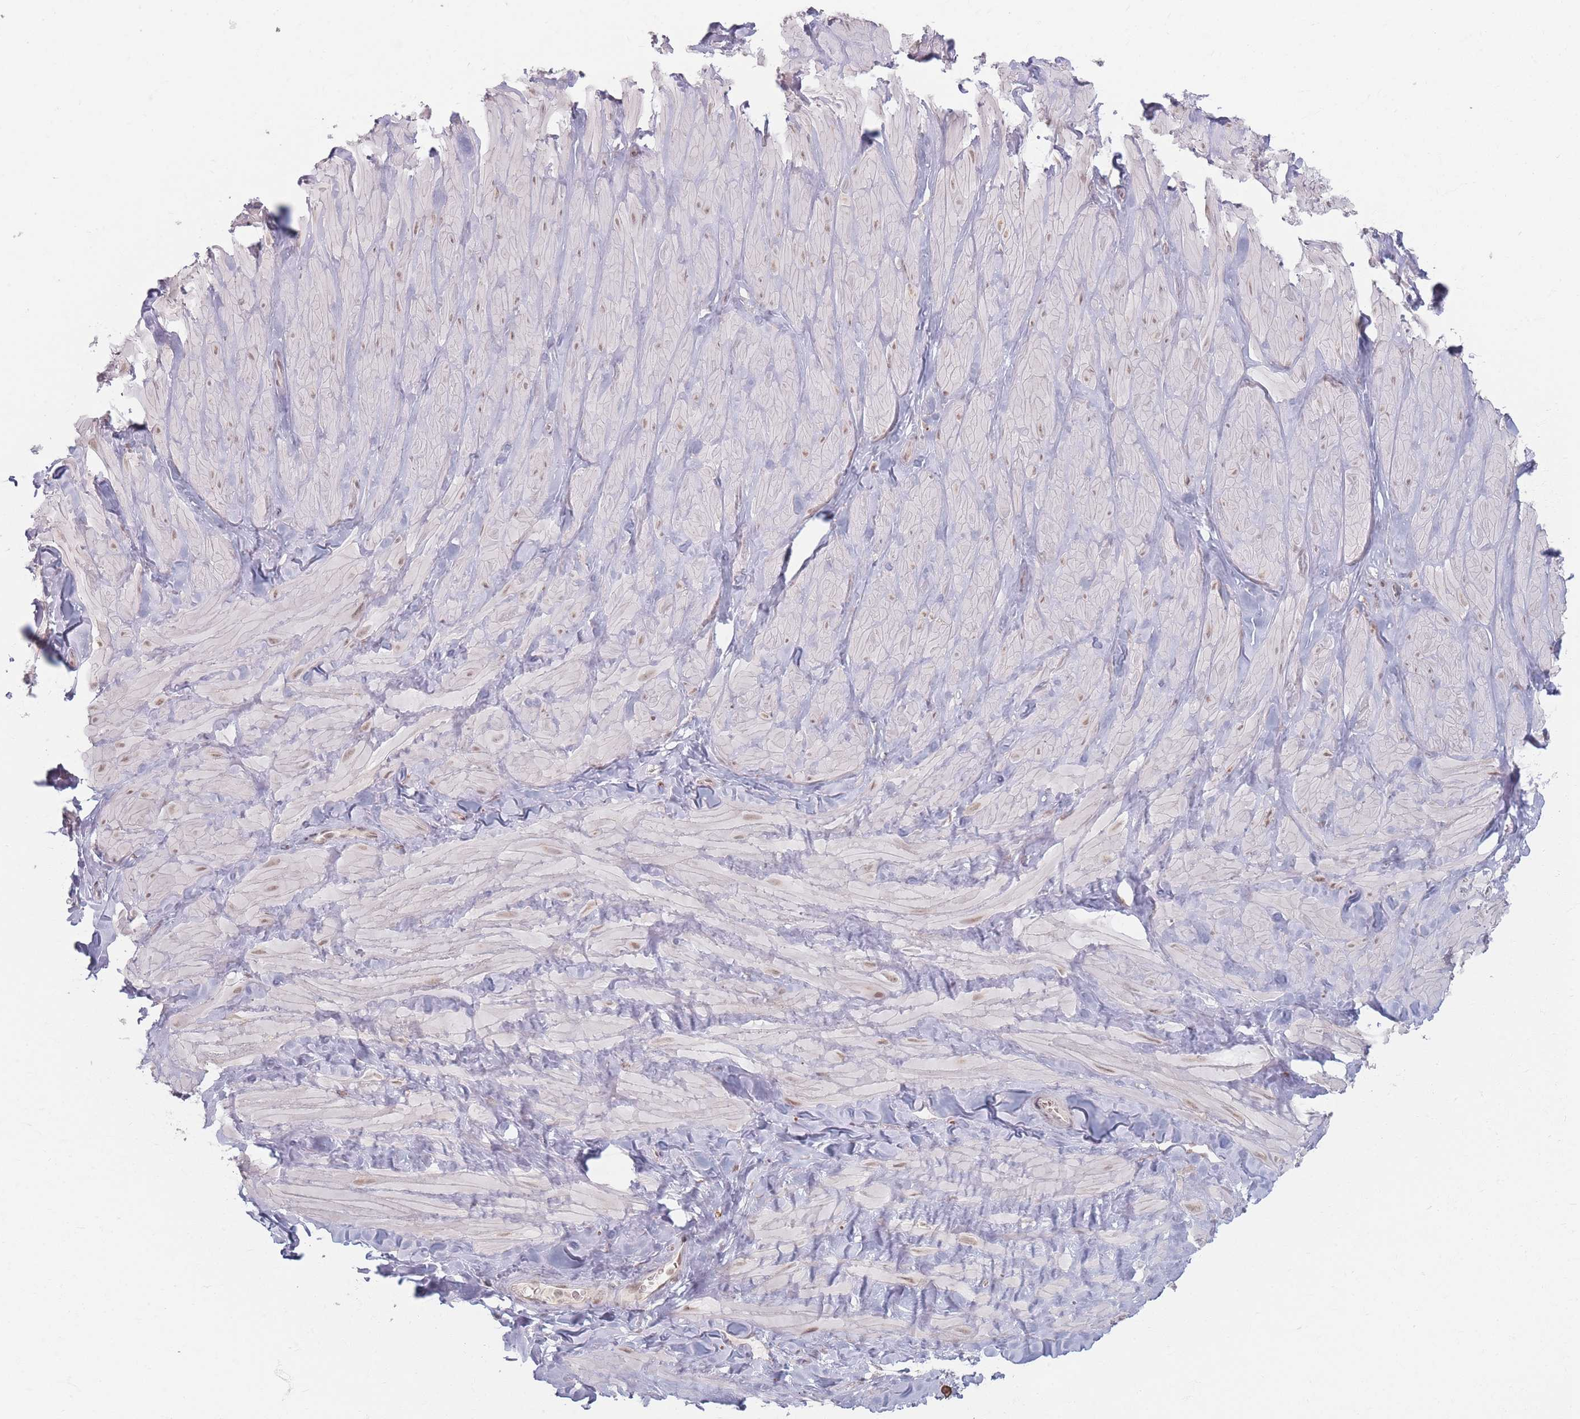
{"staining": {"intensity": "weak", "quantity": "<25%", "location": "nuclear"}, "tissue": "soft tissue", "cell_type": "Peripheral nerve", "image_type": "normal", "snomed": [{"axis": "morphology", "description": "Normal tissue, NOS"}, {"axis": "topography", "description": "Soft tissue"}, {"axis": "topography", "description": "Vascular tissue"}], "caption": "Peripheral nerve are negative for protein expression in benign human soft tissue. (DAB immunohistochemistry with hematoxylin counter stain).", "gene": "SPATA45", "patient": {"sex": "male", "age": 41}}